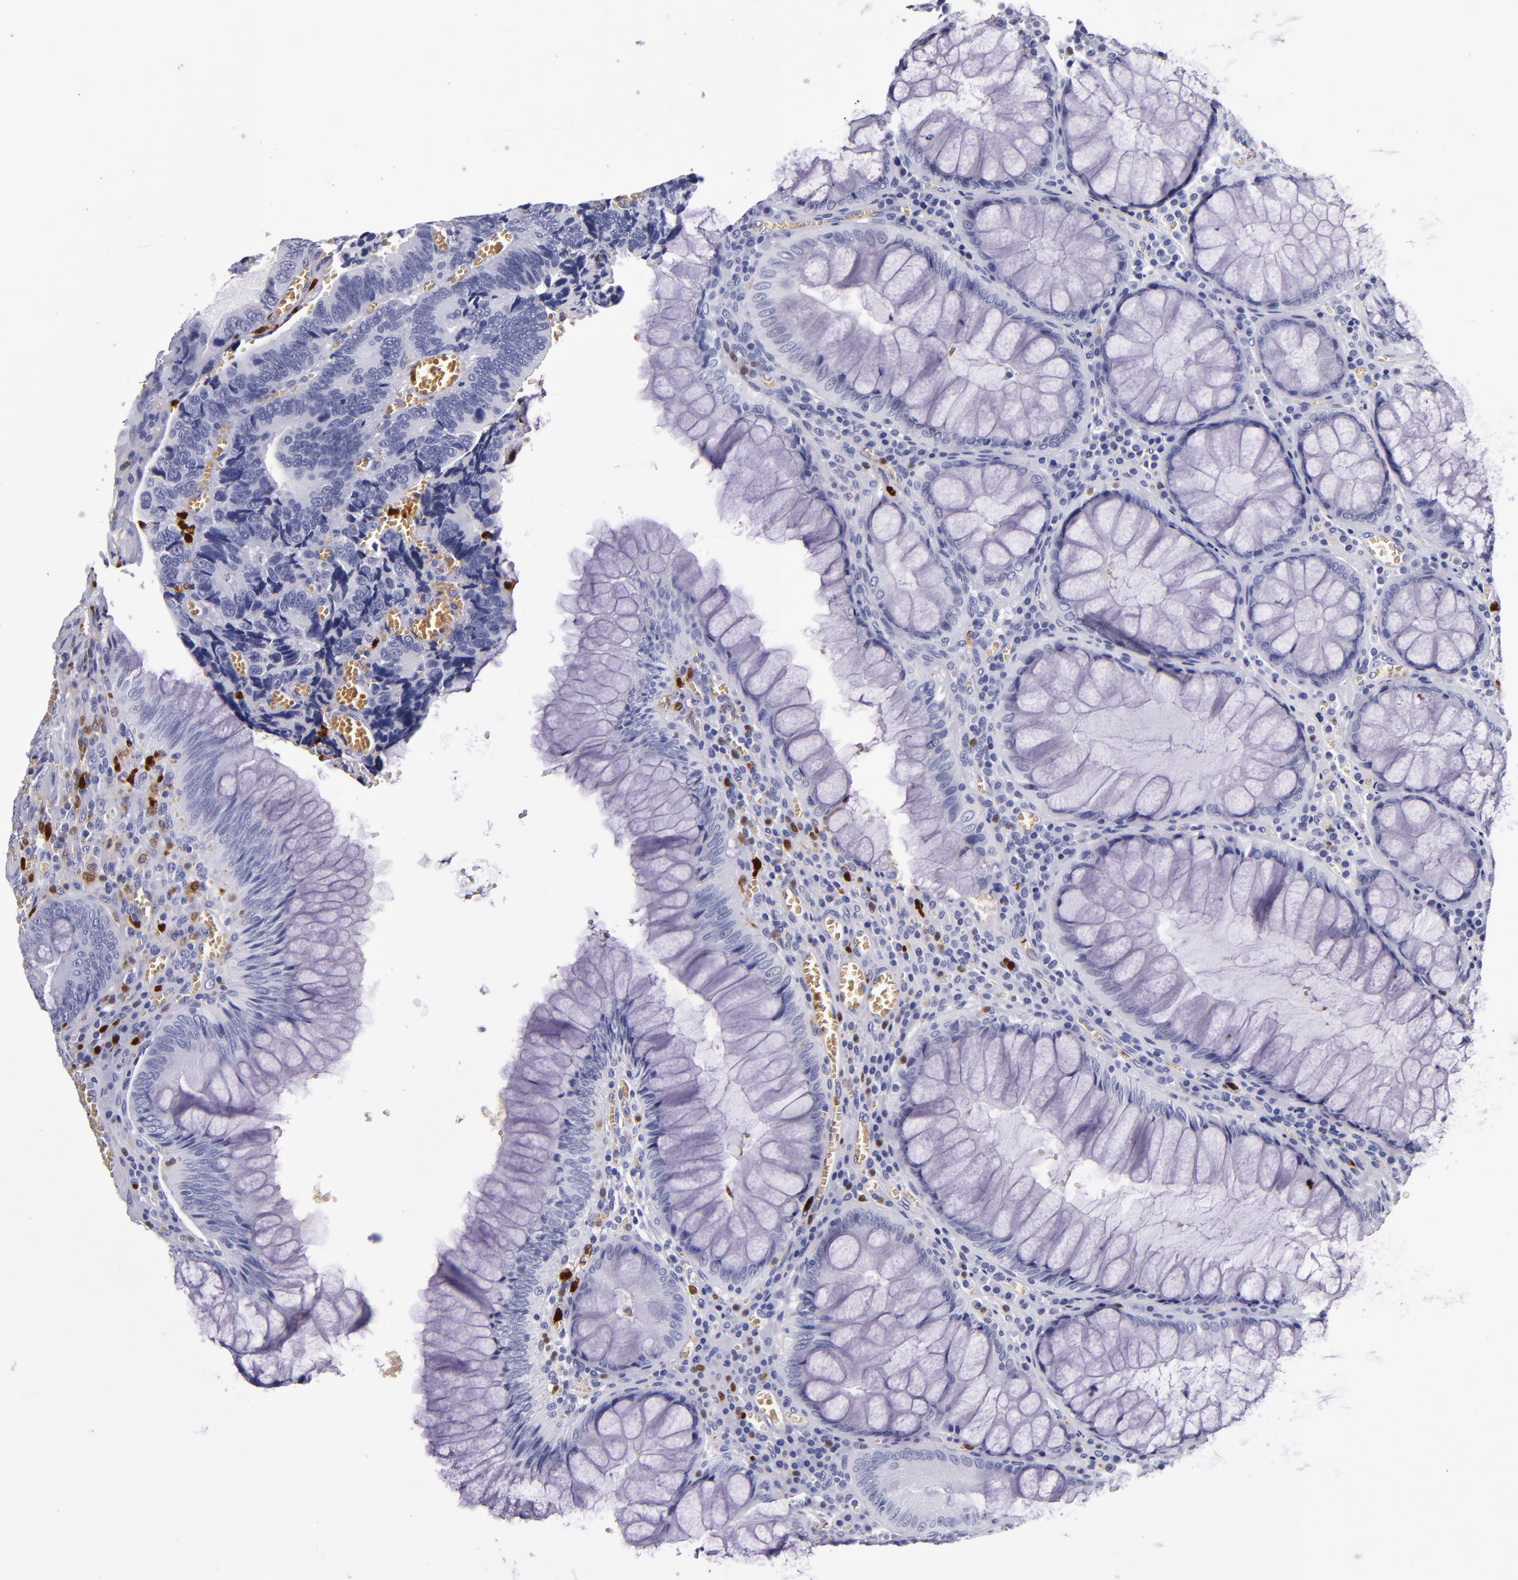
{"staining": {"intensity": "negative", "quantity": "none", "location": "none"}, "tissue": "colorectal cancer", "cell_type": "Tumor cells", "image_type": "cancer", "snomed": [{"axis": "morphology", "description": "Adenocarcinoma, NOS"}, {"axis": "topography", "description": "Colon"}], "caption": "This is an IHC photomicrograph of colorectal adenocarcinoma. There is no positivity in tumor cells.", "gene": "S100A8", "patient": {"sex": "male", "age": 72}}